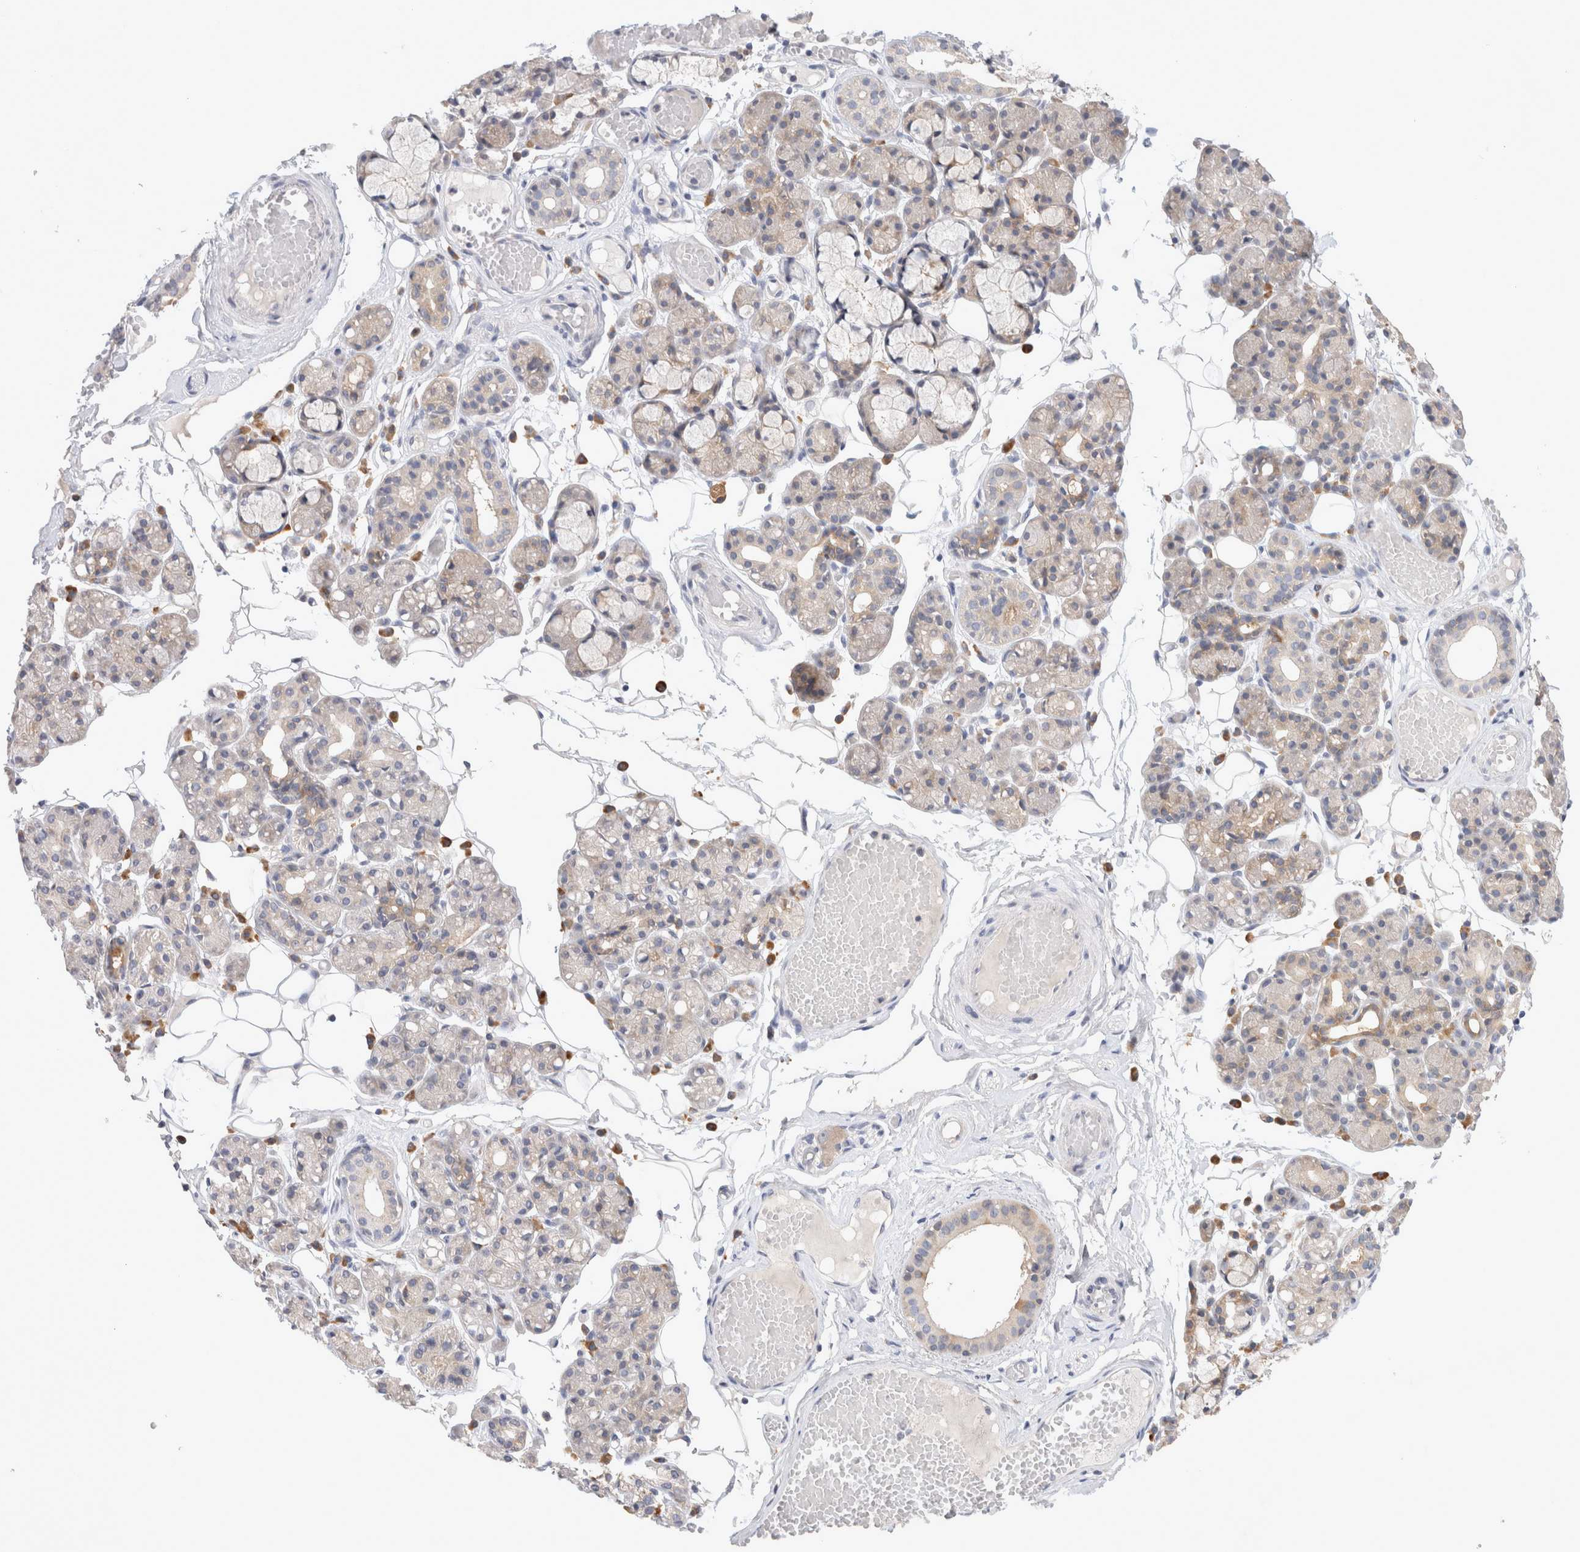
{"staining": {"intensity": "weak", "quantity": "<25%", "location": "cytoplasmic/membranous"}, "tissue": "salivary gland", "cell_type": "Glandular cells", "image_type": "normal", "snomed": [{"axis": "morphology", "description": "Normal tissue, NOS"}, {"axis": "topography", "description": "Salivary gland"}], "caption": "A high-resolution histopathology image shows immunohistochemistry staining of benign salivary gland, which displays no significant expression in glandular cells.", "gene": "NEDD4L", "patient": {"sex": "male", "age": 63}}